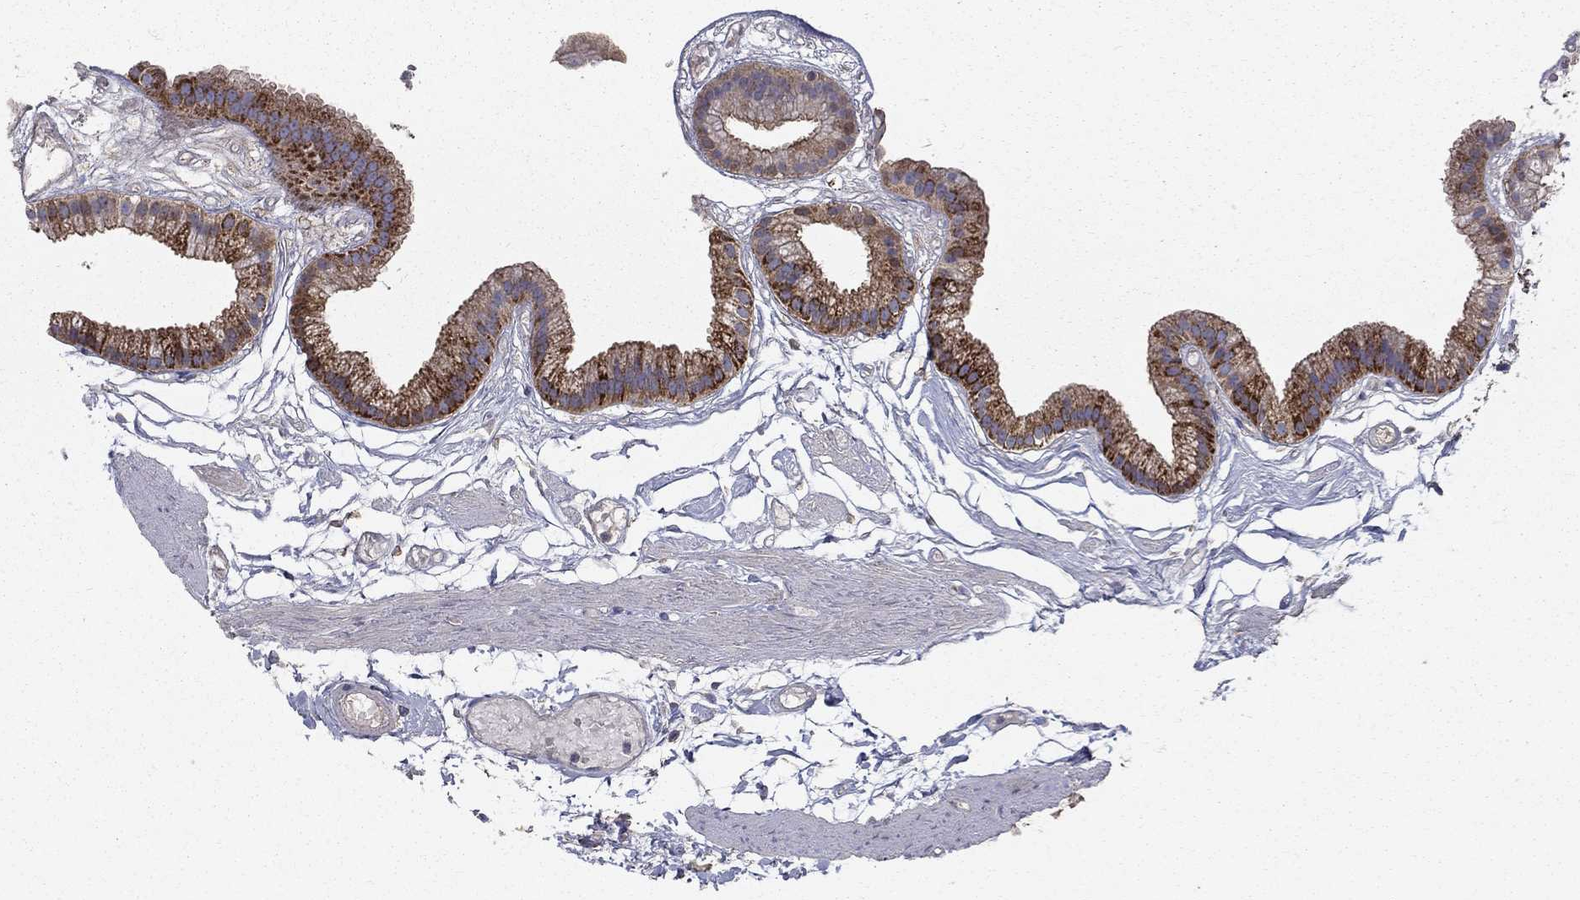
{"staining": {"intensity": "strong", "quantity": "<25%", "location": "cytoplasmic/membranous"}, "tissue": "gallbladder", "cell_type": "Glandular cells", "image_type": "normal", "snomed": [{"axis": "morphology", "description": "Normal tissue, NOS"}, {"axis": "topography", "description": "Gallbladder"}], "caption": "Immunohistochemical staining of benign human gallbladder shows <25% levels of strong cytoplasmic/membranous protein positivity in approximately <25% of glandular cells. (Brightfield microscopy of DAB IHC at high magnification).", "gene": "GCSH", "patient": {"sex": "female", "age": 45}}